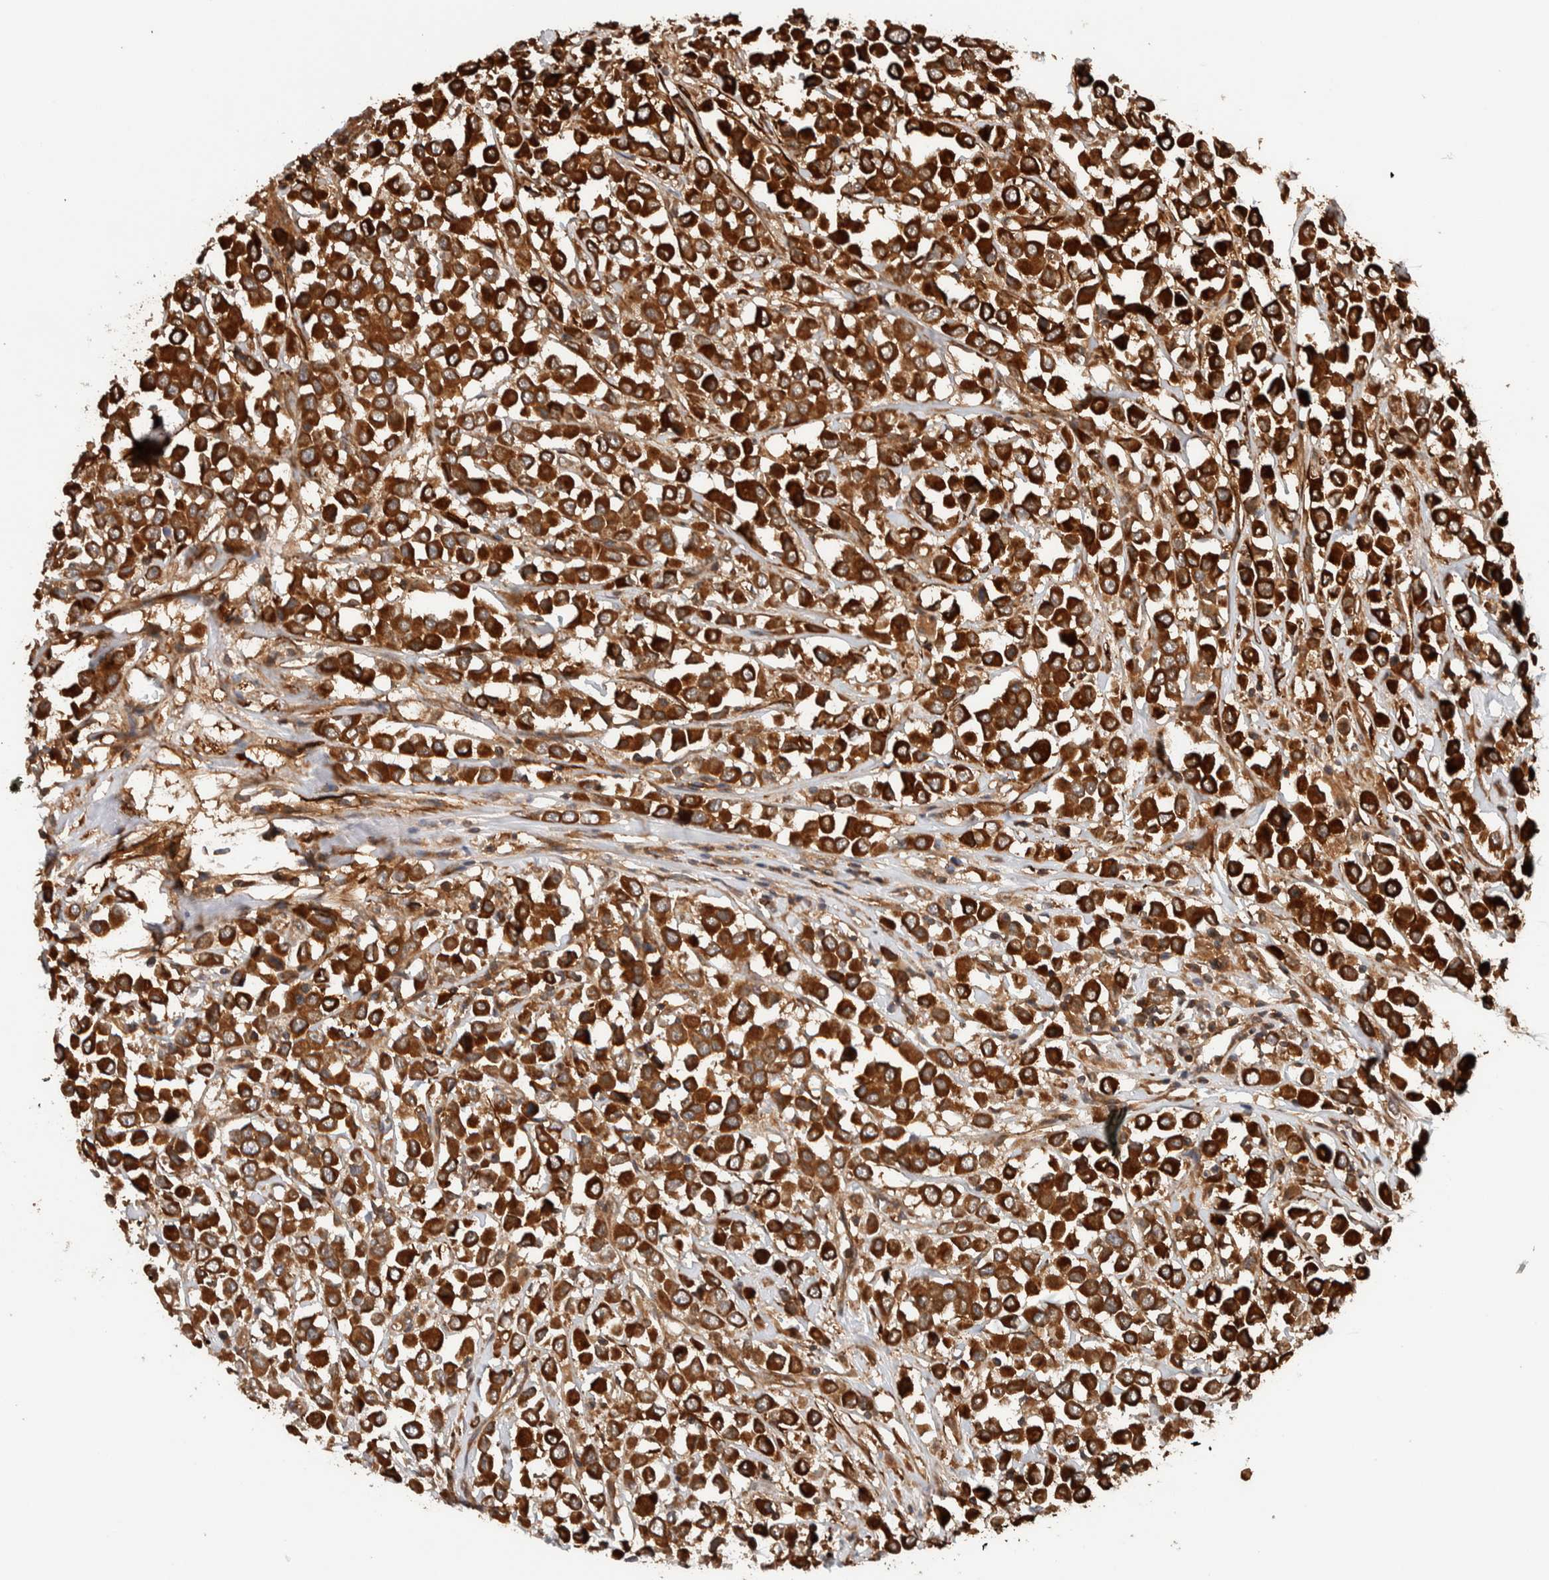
{"staining": {"intensity": "strong", "quantity": ">75%", "location": "cytoplasmic/membranous"}, "tissue": "breast cancer", "cell_type": "Tumor cells", "image_type": "cancer", "snomed": [{"axis": "morphology", "description": "Duct carcinoma"}, {"axis": "topography", "description": "Breast"}], "caption": "Immunohistochemical staining of breast cancer shows strong cytoplasmic/membranous protein positivity in about >75% of tumor cells. (Brightfield microscopy of DAB IHC at high magnification).", "gene": "SYNRG", "patient": {"sex": "female", "age": 61}}